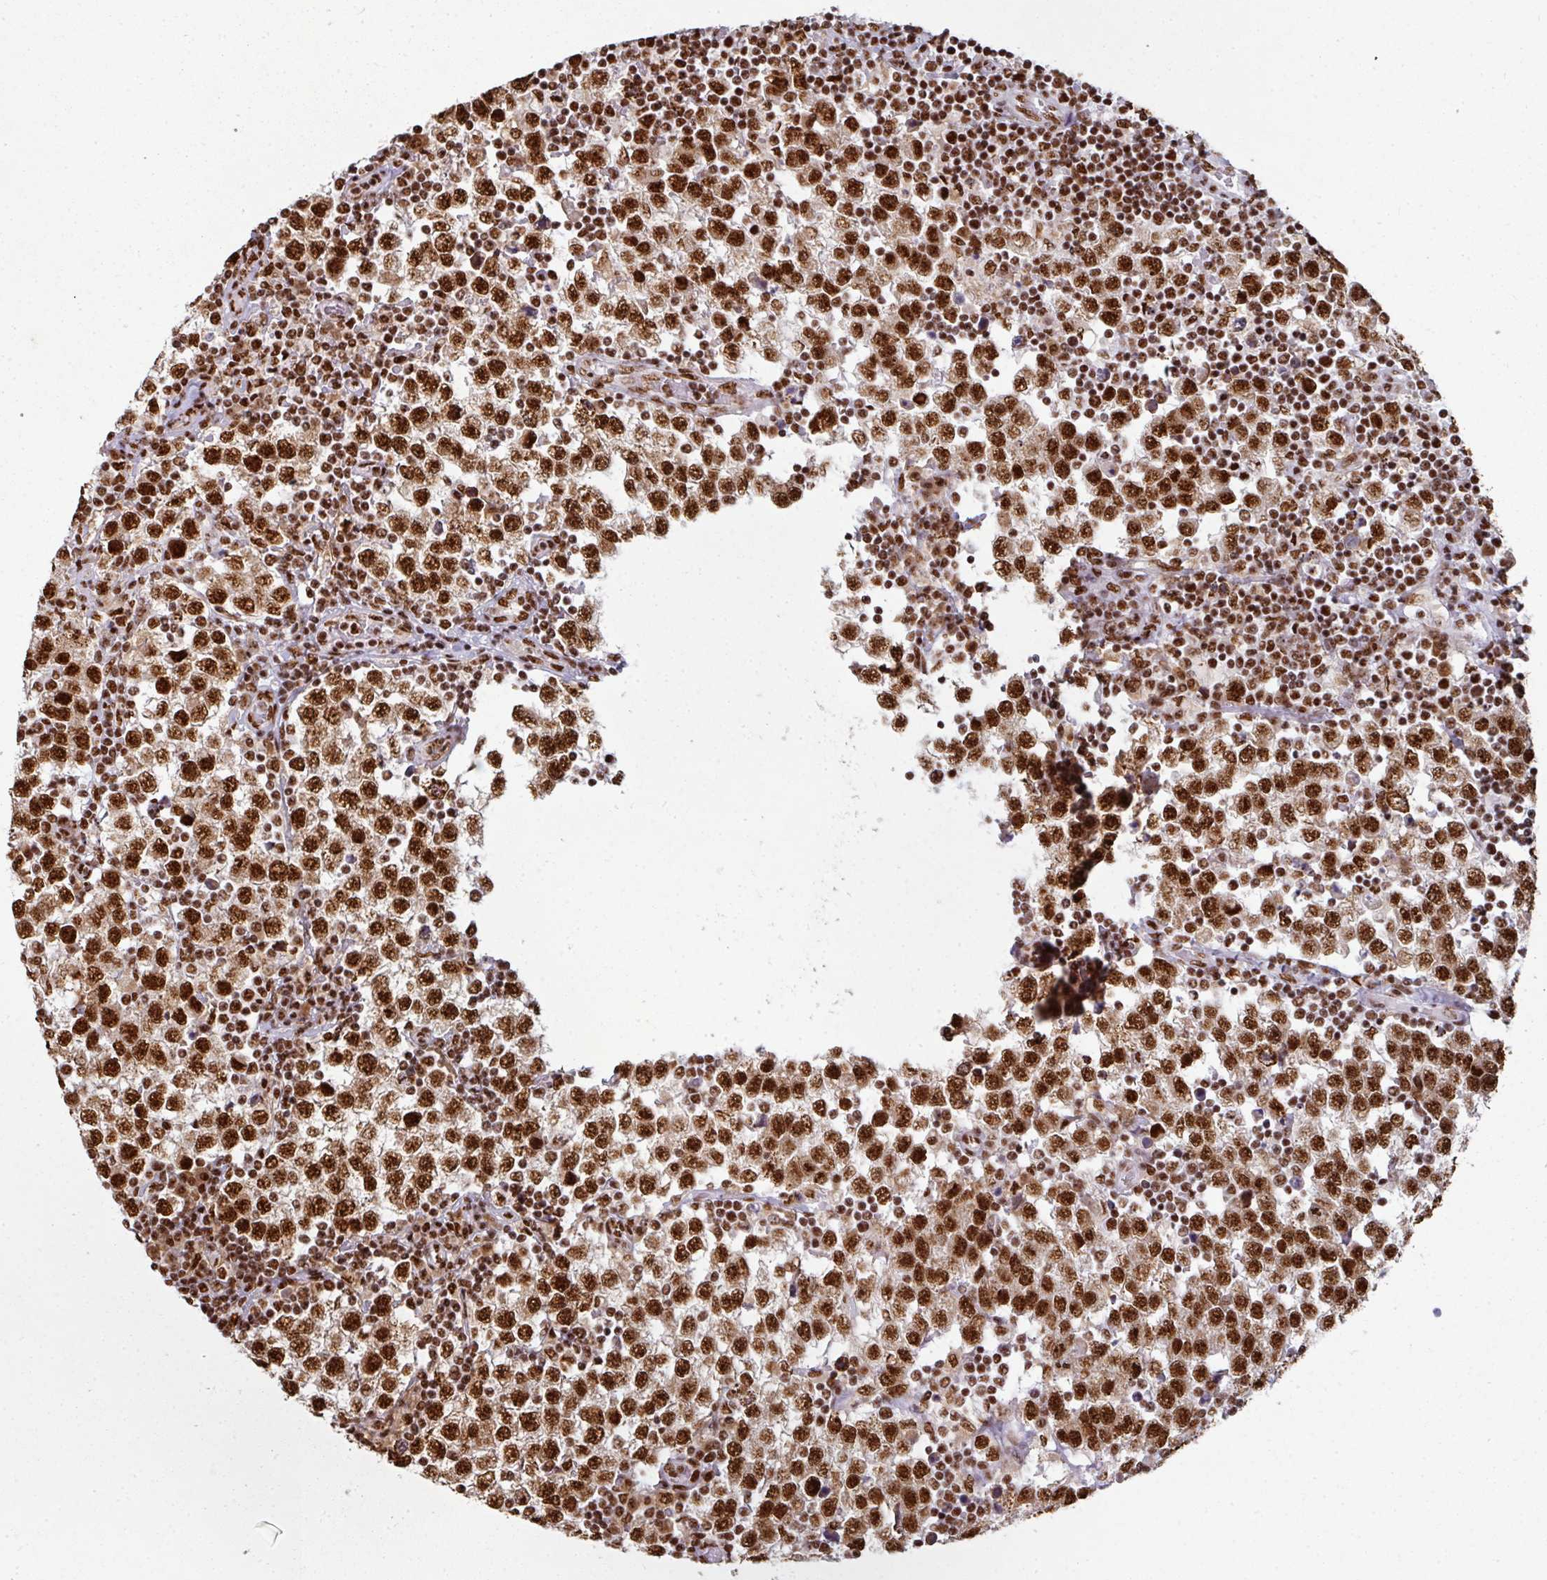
{"staining": {"intensity": "strong", "quantity": ">75%", "location": "nuclear"}, "tissue": "testis cancer", "cell_type": "Tumor cells", "image_type": "cancer", "snomed": [{"axis": "morphology", "description": "Seminoma, NOS"}, {"axis": "topography", "description": "Testis"}], "caption": "DAB immunohistochemical staining of human seminoma (testis) exhibits strong nuclear protein staining in about >75% of tumor cells.", "gene": "SIK3", "patient": {"sex": "male", "age": 34}}